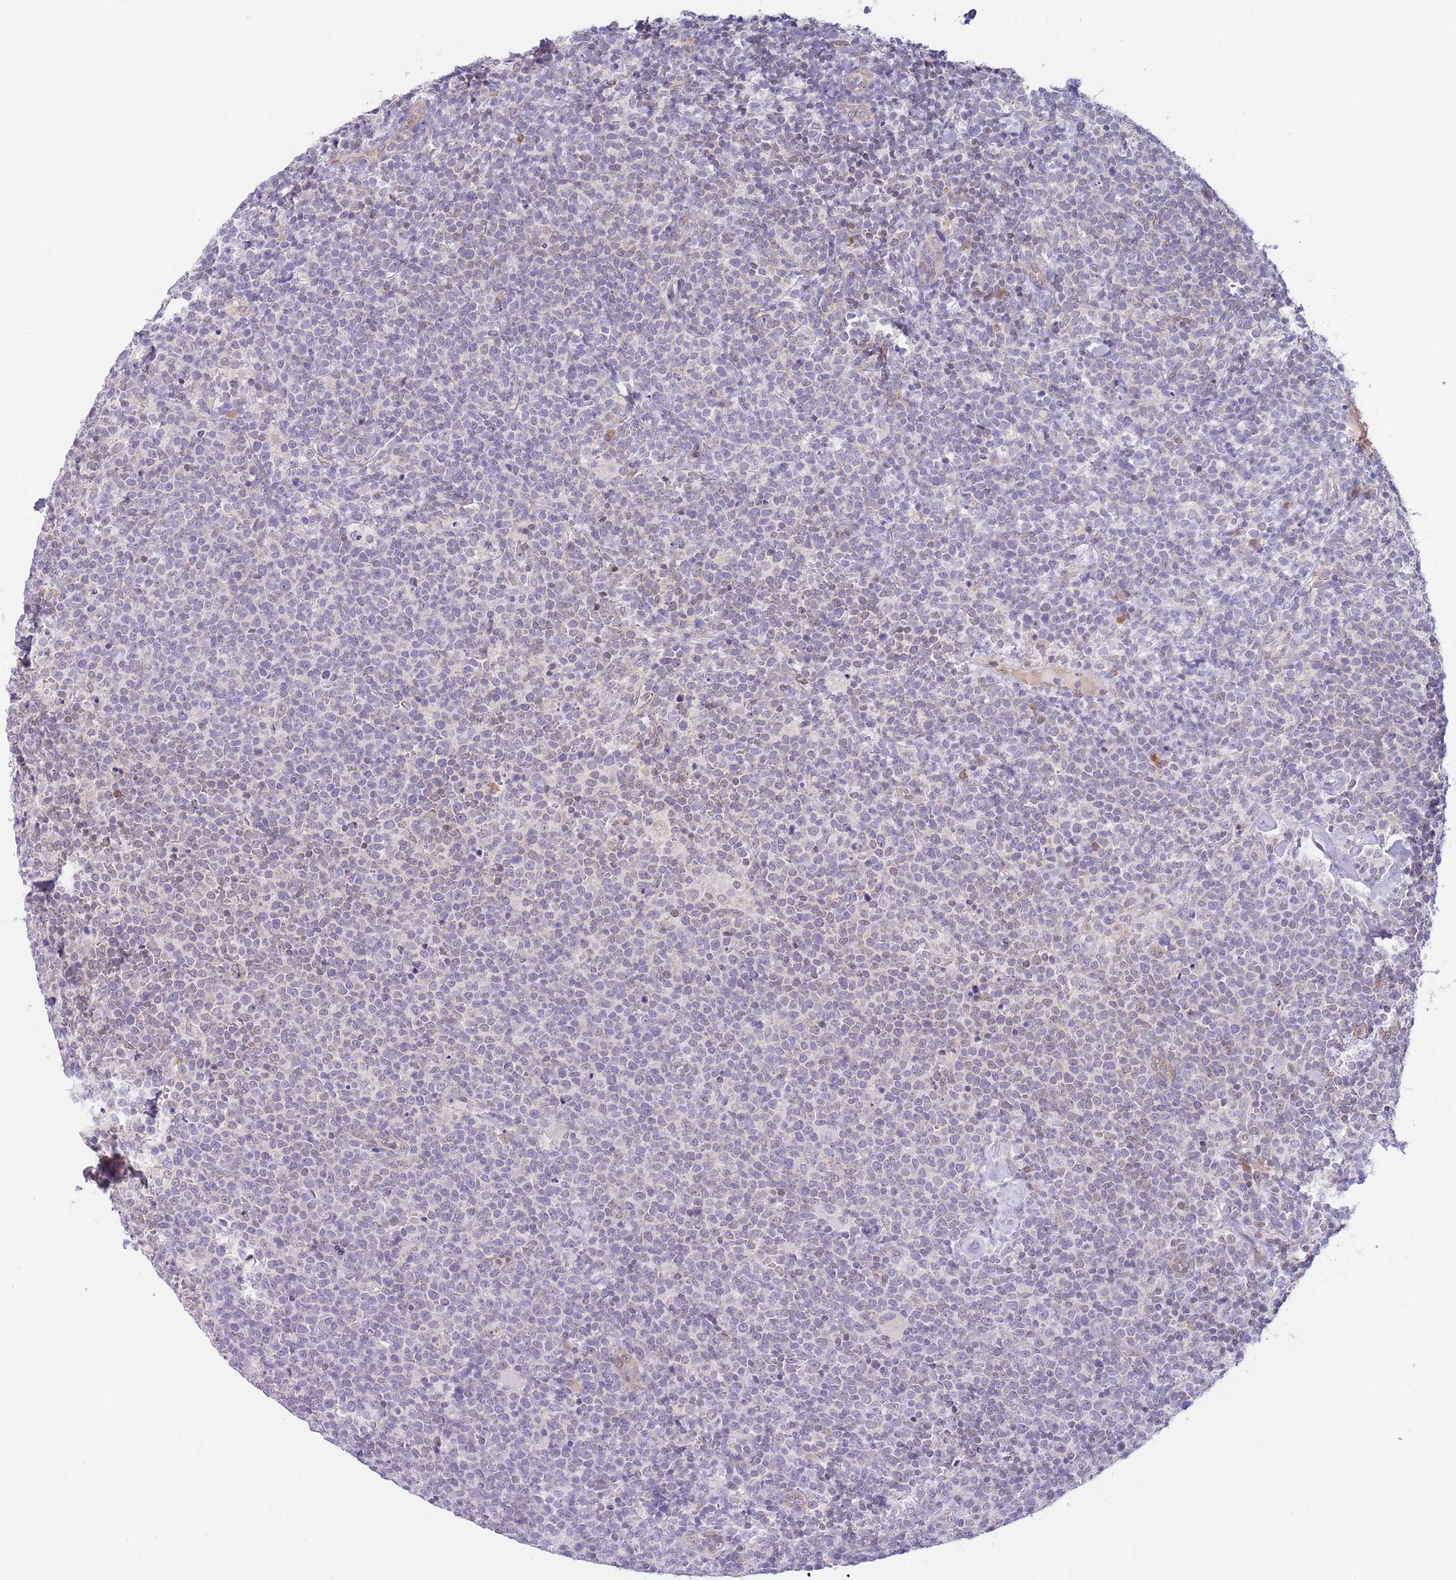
{"staining": {"intensity": "negative", "quantity": "none", "location": "none"}, "tissue": "lymphoma", "cell_type": "Tumor cells", "image_type": "cancer", "snomed": [{"axis": "morphology", "description": "Malignant lymphoma, non-Hodgkin's type, High grade"}, {"axis": "topography", "description": "Lymph node"}], "caption": "Human lymphoma stained for a protein using immunohistochemistry shows no positivity in tumor cells.", "gene": "EBPL", "patient": {"sex": "male", "age": 61}}